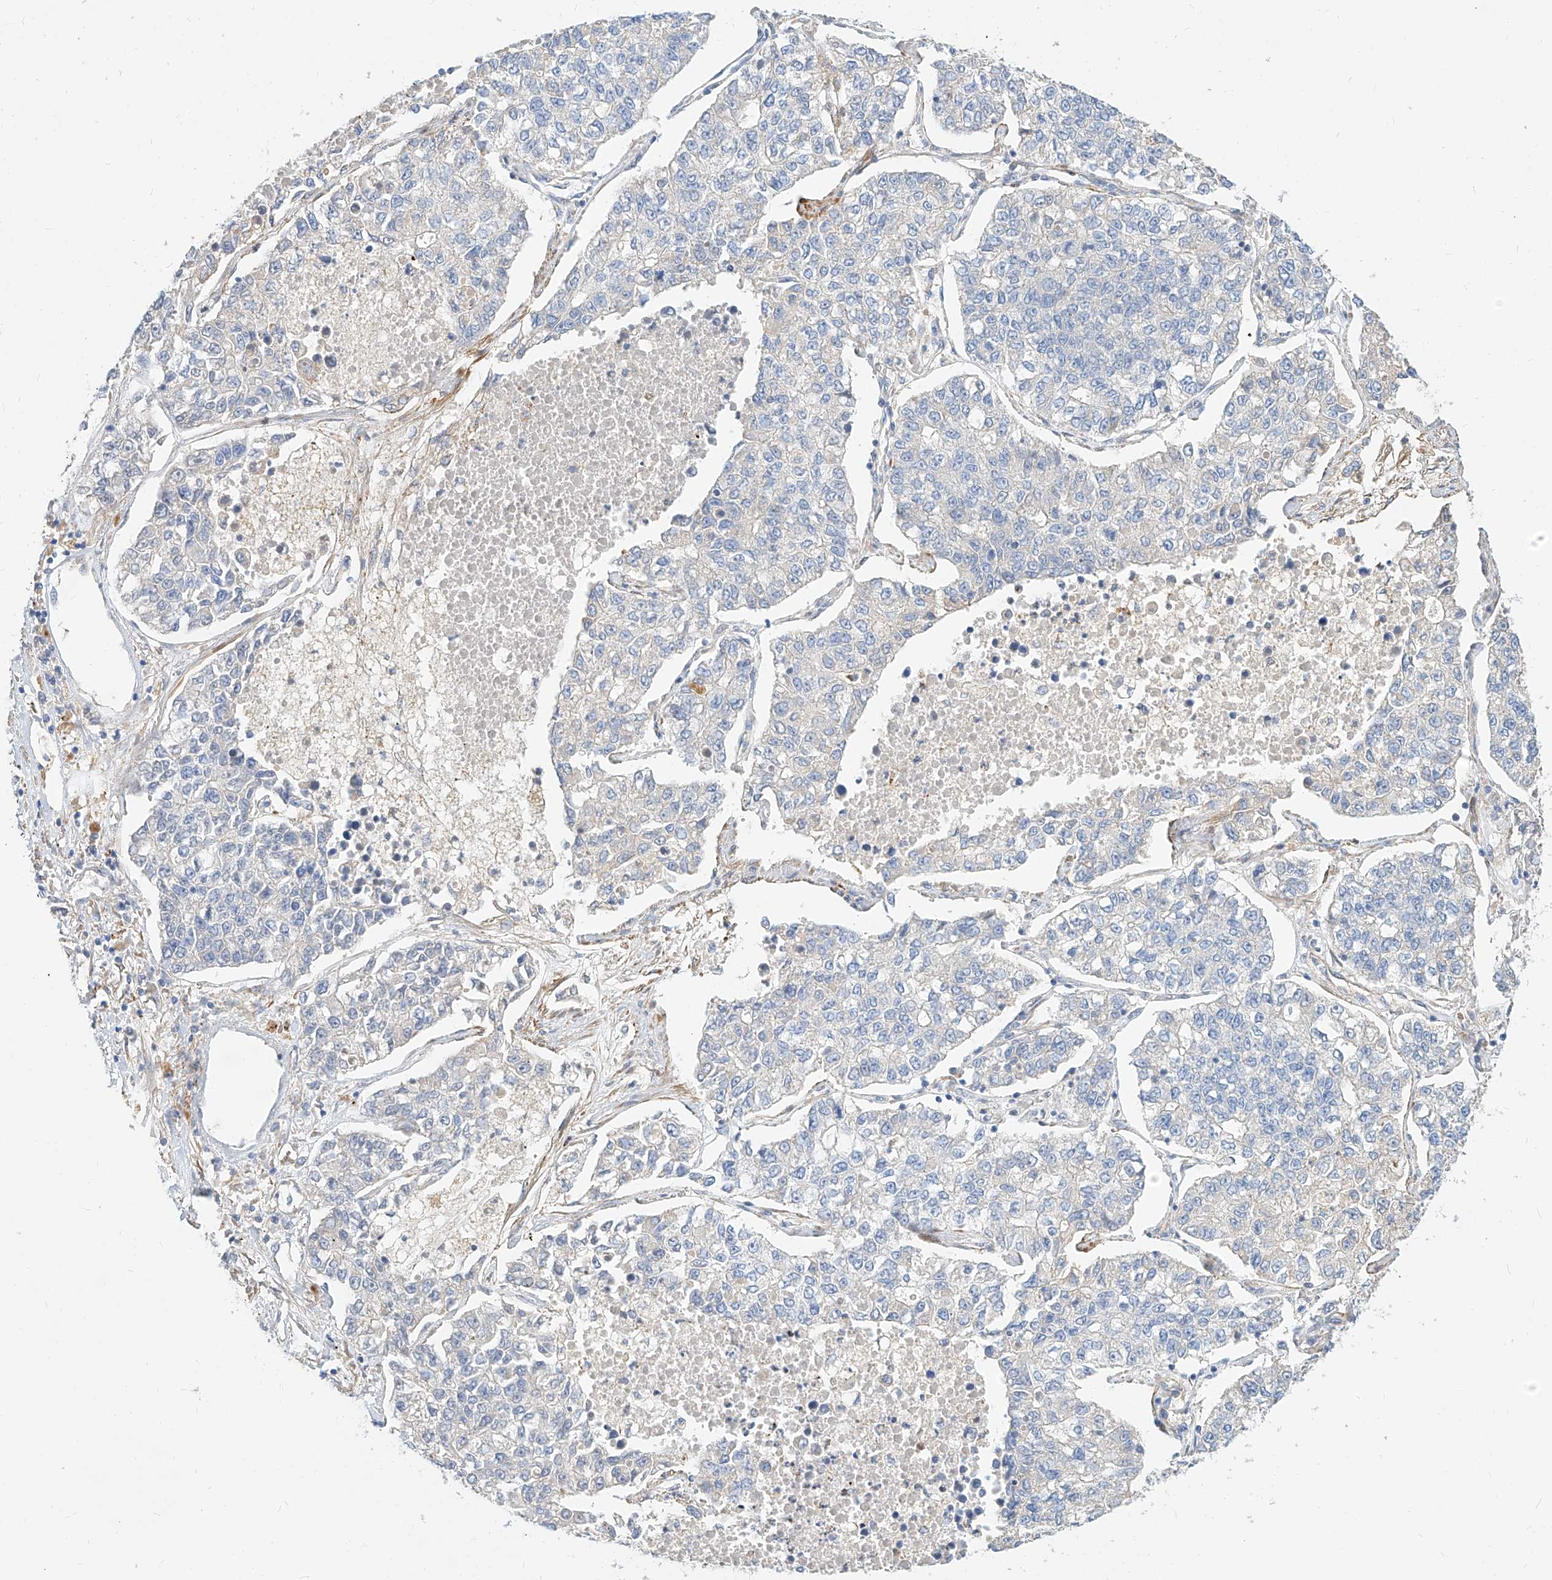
{"staining": {"intensity": "negative", "quantity": "none", "location": "none"}, "tissue": "lung cancer", "cell_type": "Tumor cells", "image_type": "cancer", "snomed": [{"axis": "morphology", "description": "Adenocarcinoma, NOS"}, {"axis": "topography", "description": "Lung"}], "caption": "There is no significant expression in tumor cells of adenocarcinoma (lung).", "gene": "KCNH5", "patient": {"sex": "male", "age": 49}}